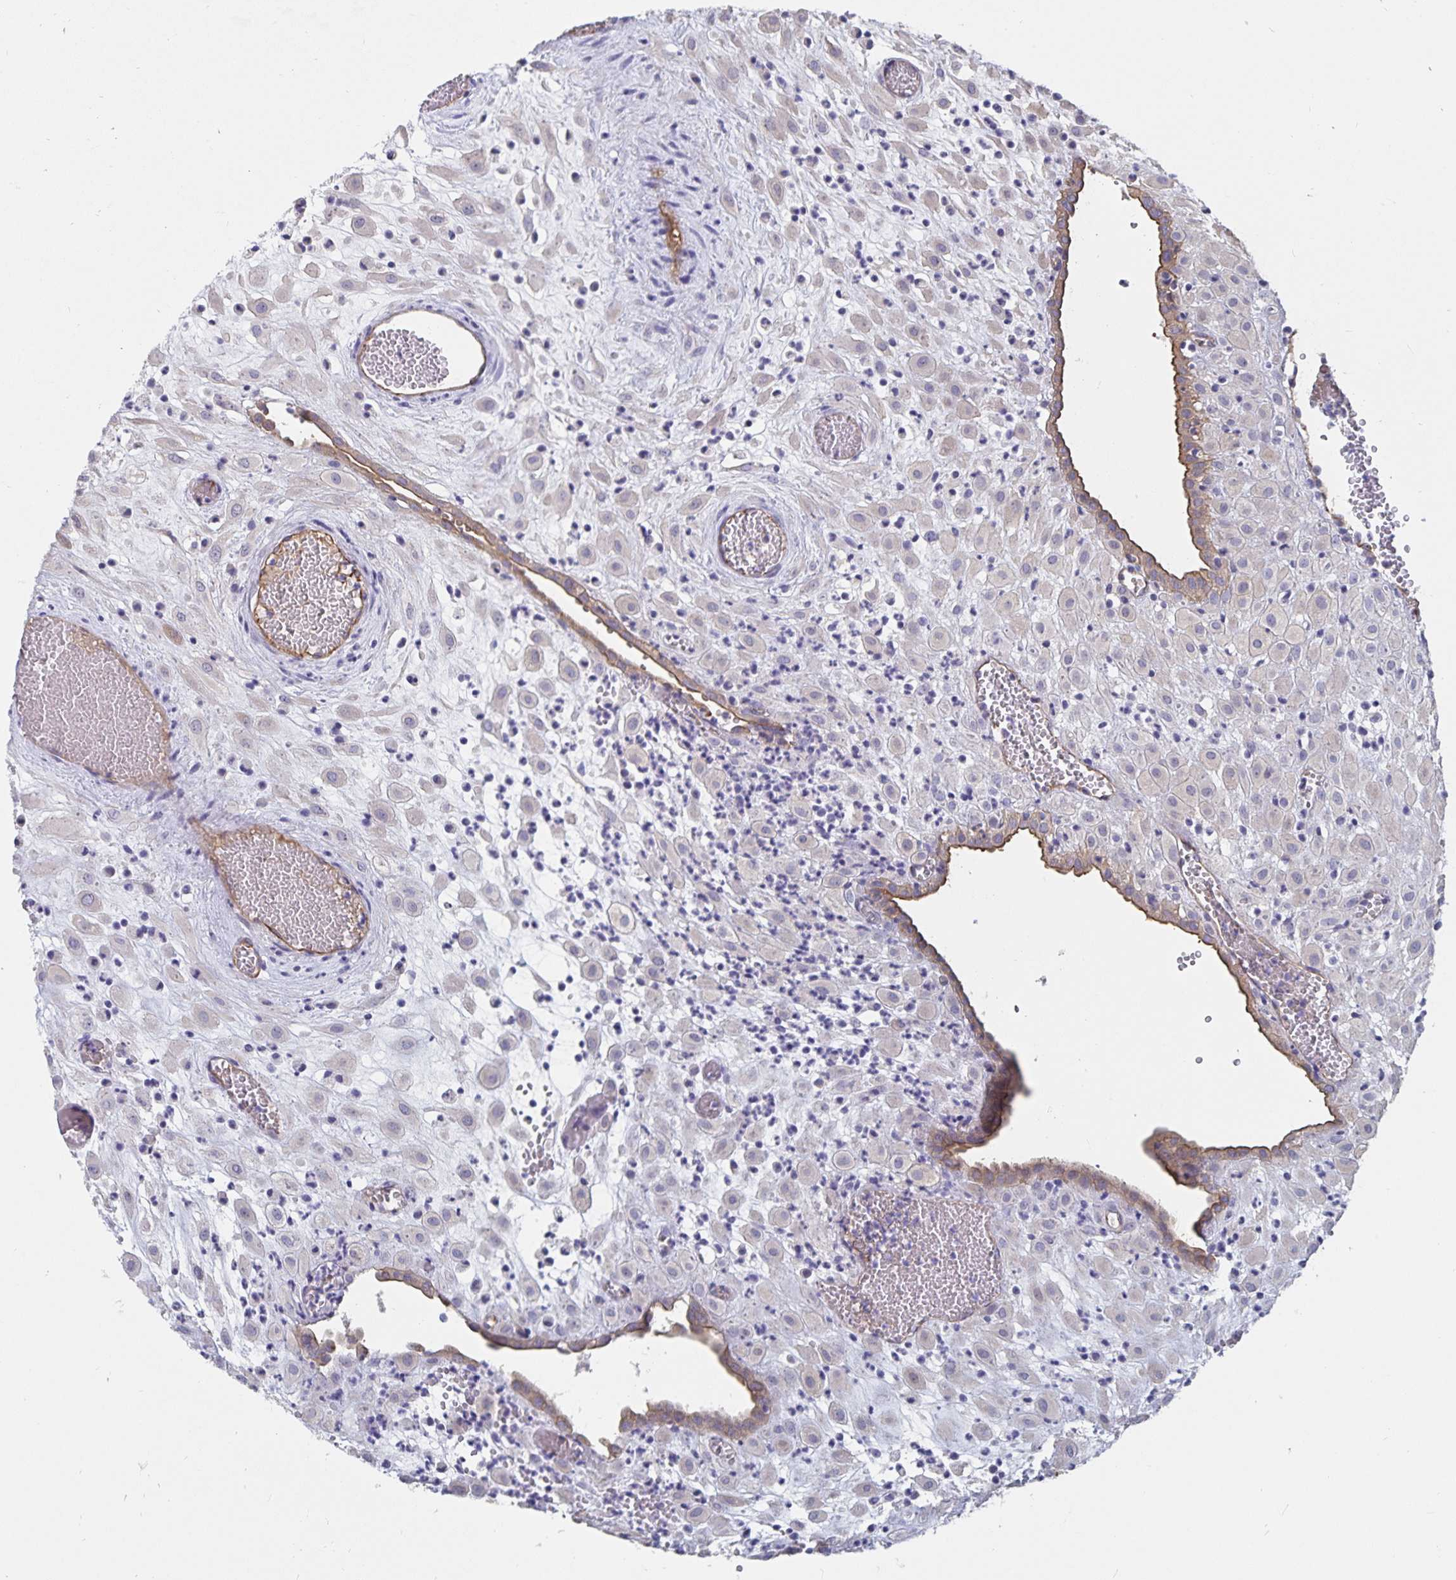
{"staining": {"intensity": "negative", "quantity": "none", "location": "none"}, "tissue": "placenta", "cell_type": "Decidual cells", "image_type": "normal", "snomed": [{"axis": "morphology", "description": "Normal tissue, NOS"}, {"axis": "topography", "description": "Placenta"}], "caption": "High magnification brightfield microscopy of unremarkable placenta stained with DAB (3,3'-diaminobenzidine) (brown) and counterstained with hematoxylin (blue): decidual cells show no significant positivity. The staining is performed using DAB brown chromogen with nuclei counter-stained in using hematoxylin.", "gene": "SSTR1", "patient": {"sex": "female", "age": 24}}